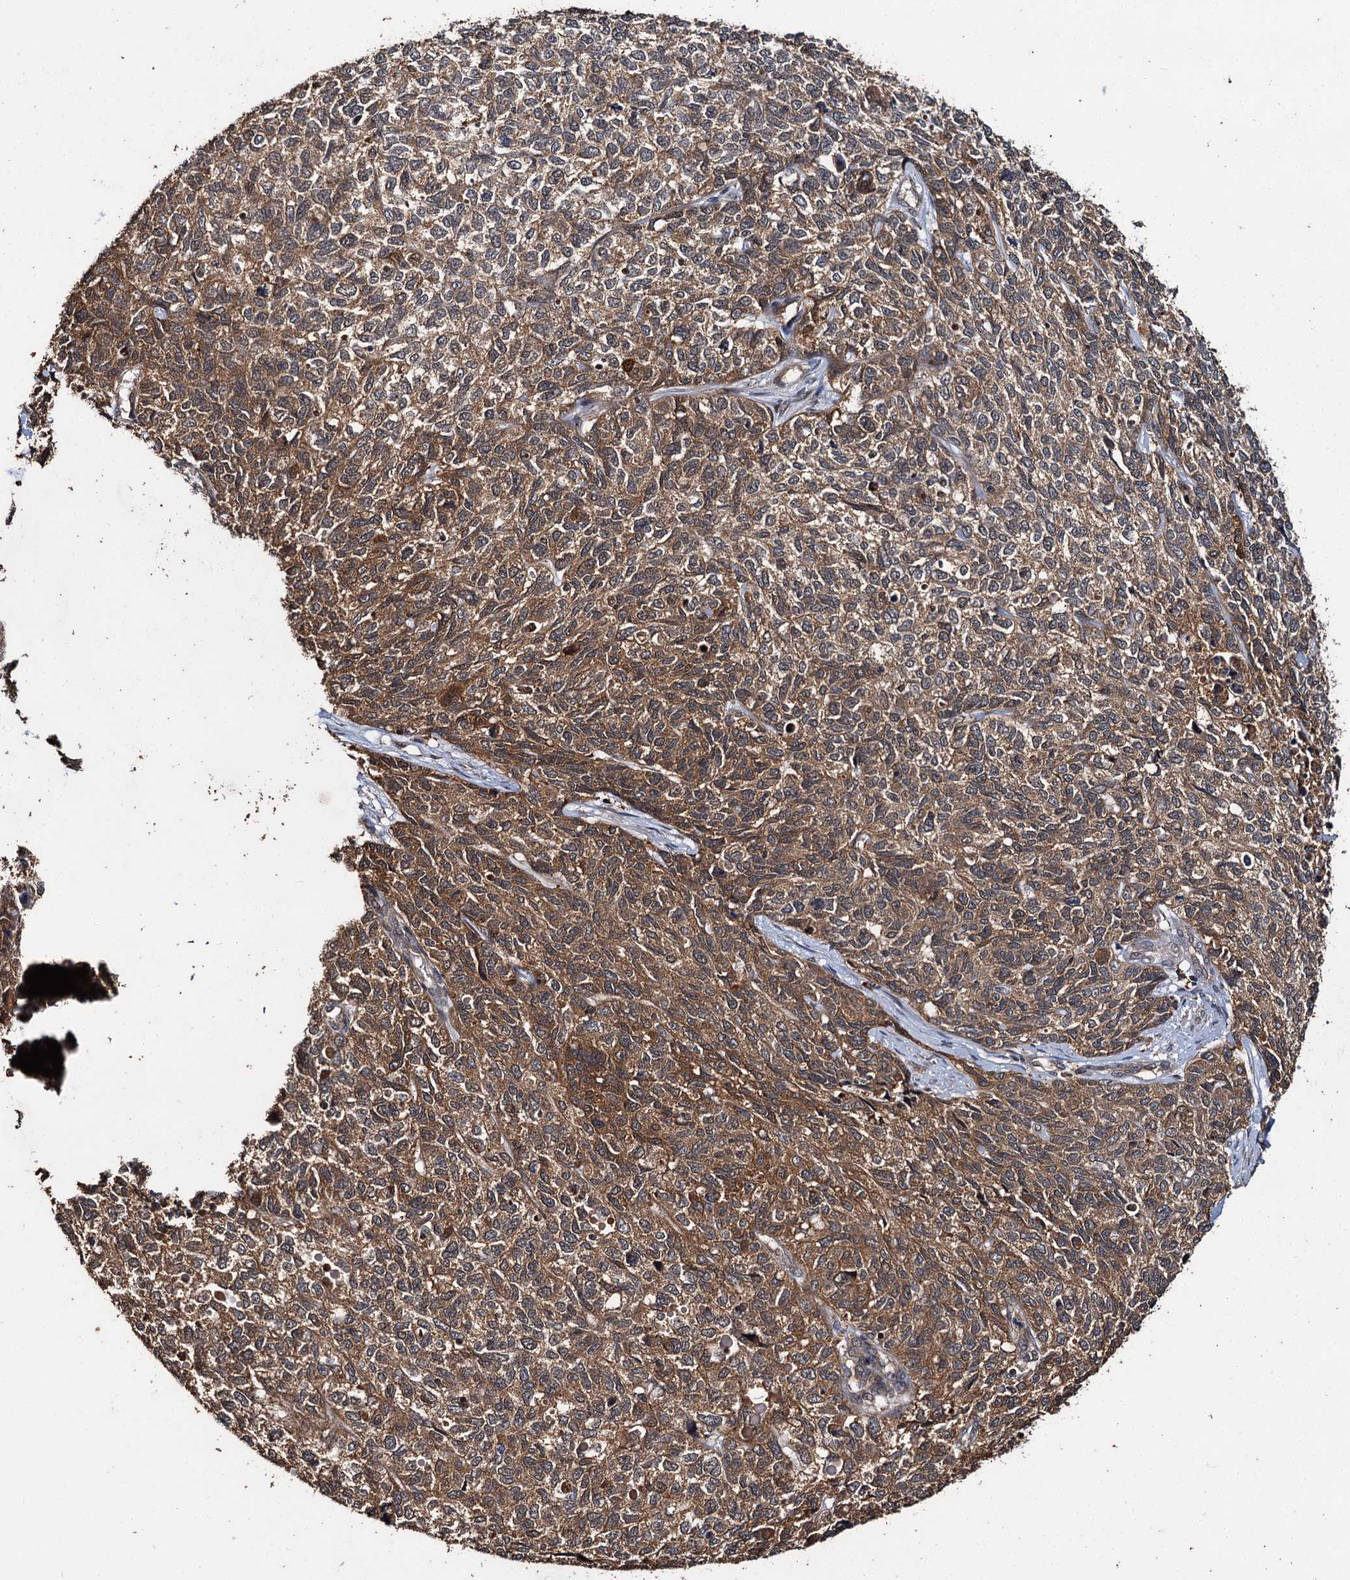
{"staining": {"intensity": "moderate", "quantity": ">75%", "location": "cytoplasmic/membranous"}, "tissue": "cervical cancer", "cell_type": "Tumor cells", "image_type": "cancer", "snomed": [{"axis": "morphology", "description": "Squamous cell carcinoma, NOS"}, {"axis": "topography", "description": "Cervix"}], "caption": "Human squamous cell carcinoma (cervical) stained with a protein marker reveals moderate staining in tumor cells.", "gene": "SLC46A3", "patient": {"sex": "female", "age": 63}}